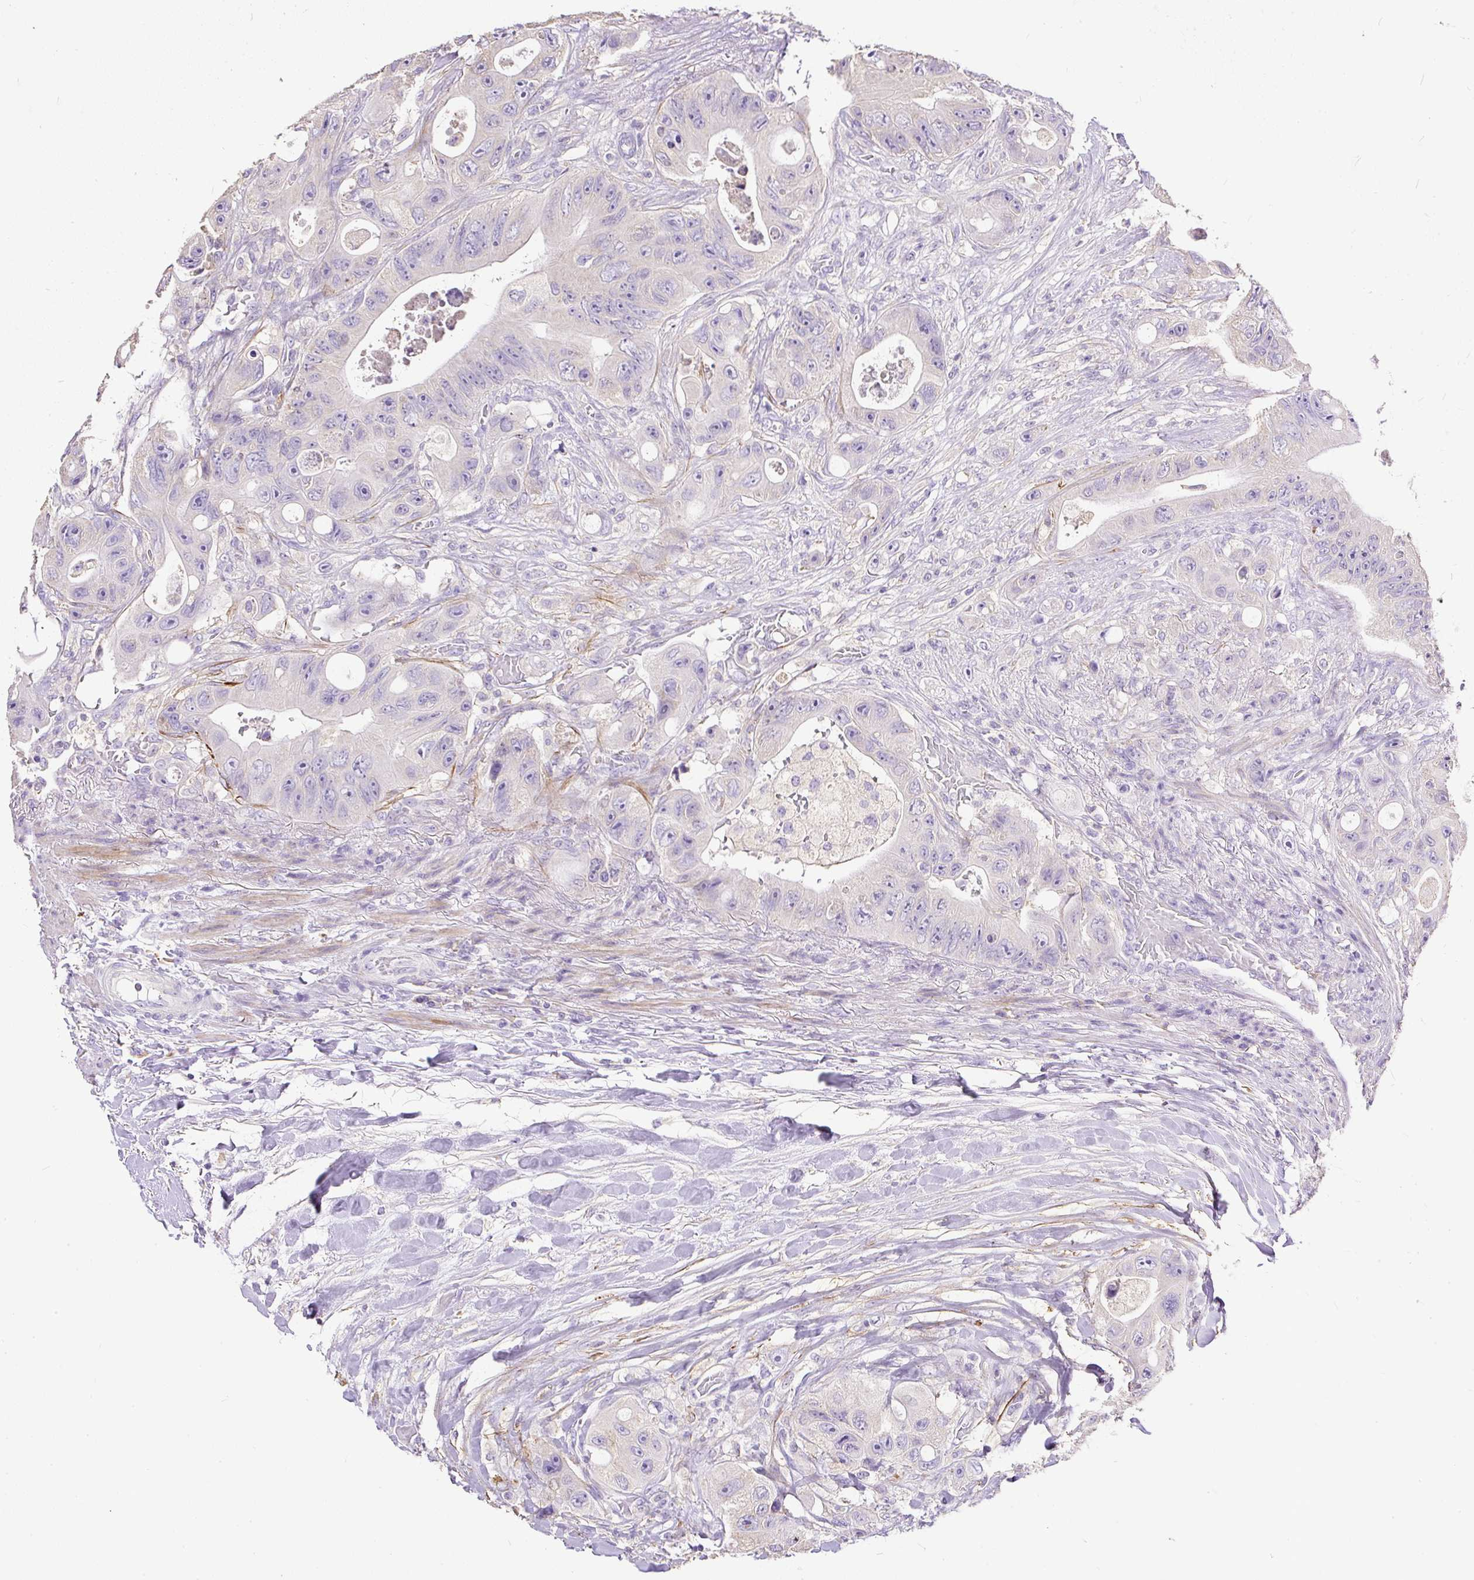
{"staining": {"intensity": "negative", "quantity": "none", "location": "none"}, "tissue": "colorectal cancer", "cell_type": "Tumor cells", "image_type": "cancer", "snomed": [{"axis": "morphology", "description": "Adenocarcinoma, NOS"}, {"axis": "topography", "description": "Colon"}], "caption": "Colorectal adenocarcinoma stained for a protein using immunohistochemistry (IHC) shows no expression tumor cells.", "gene": "GBX1", "patient": {"sex": "female", "age": 46}}